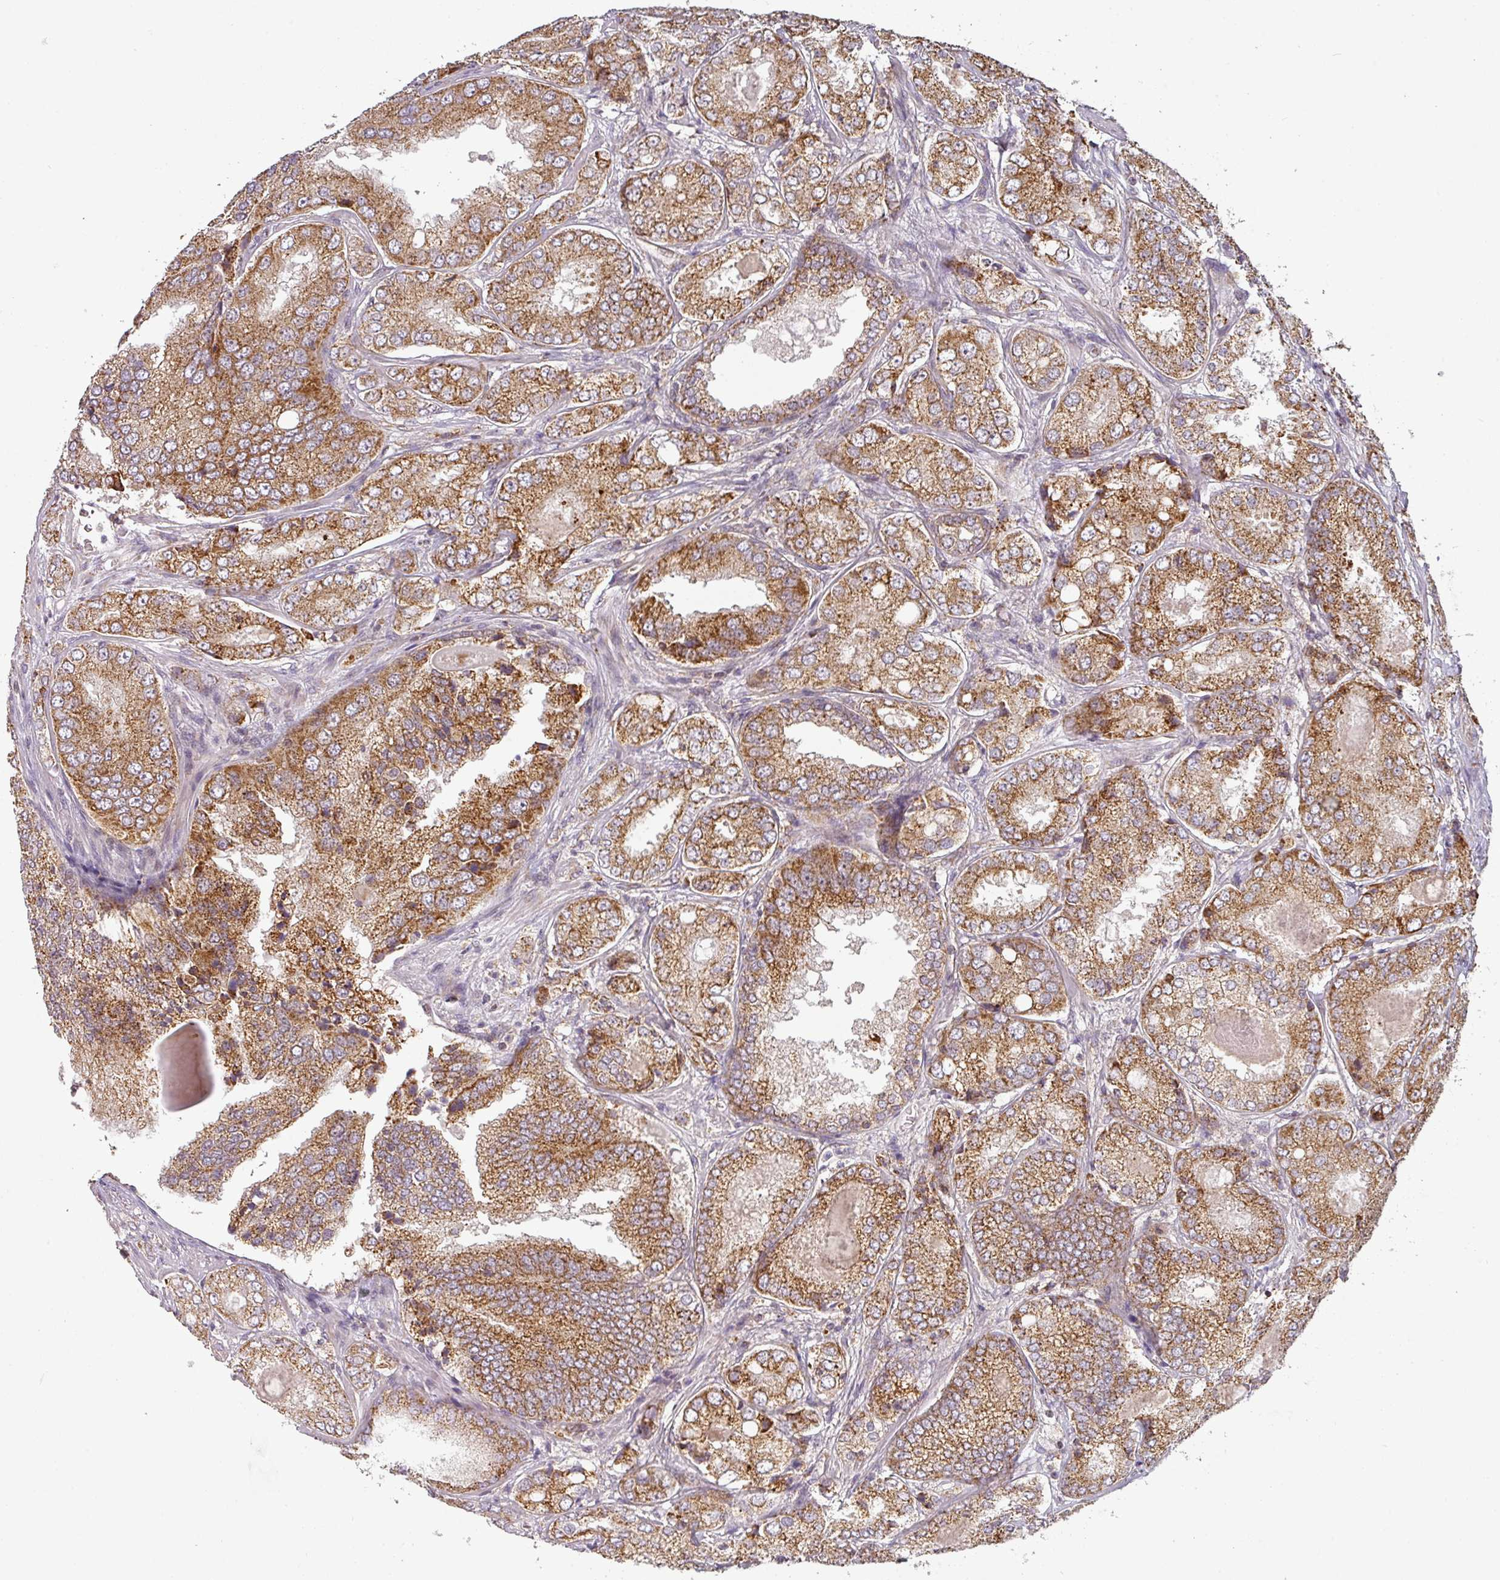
{"staining": {"intensity": "moderate", "quantity": ">75%", "location": "cytoplasmic/membranous"}, "tissue": "prostate cancer", "cell_type": "Tumor cells", "image_type": "cancer", "snomed": [{"axis": "morphology", "description": "Adenocarcinoma, High grade"}, {"axis": "topography", "description": "Prostate"}], "caption": "A medium amount of moderate cytoplasmic/membranous staining is present in approximately >75% of tumor cells in prostate high-grade adenocarcinoma tissue.", "gene": "MRPS16", "patient": {"sex": "male", "age": 63}}